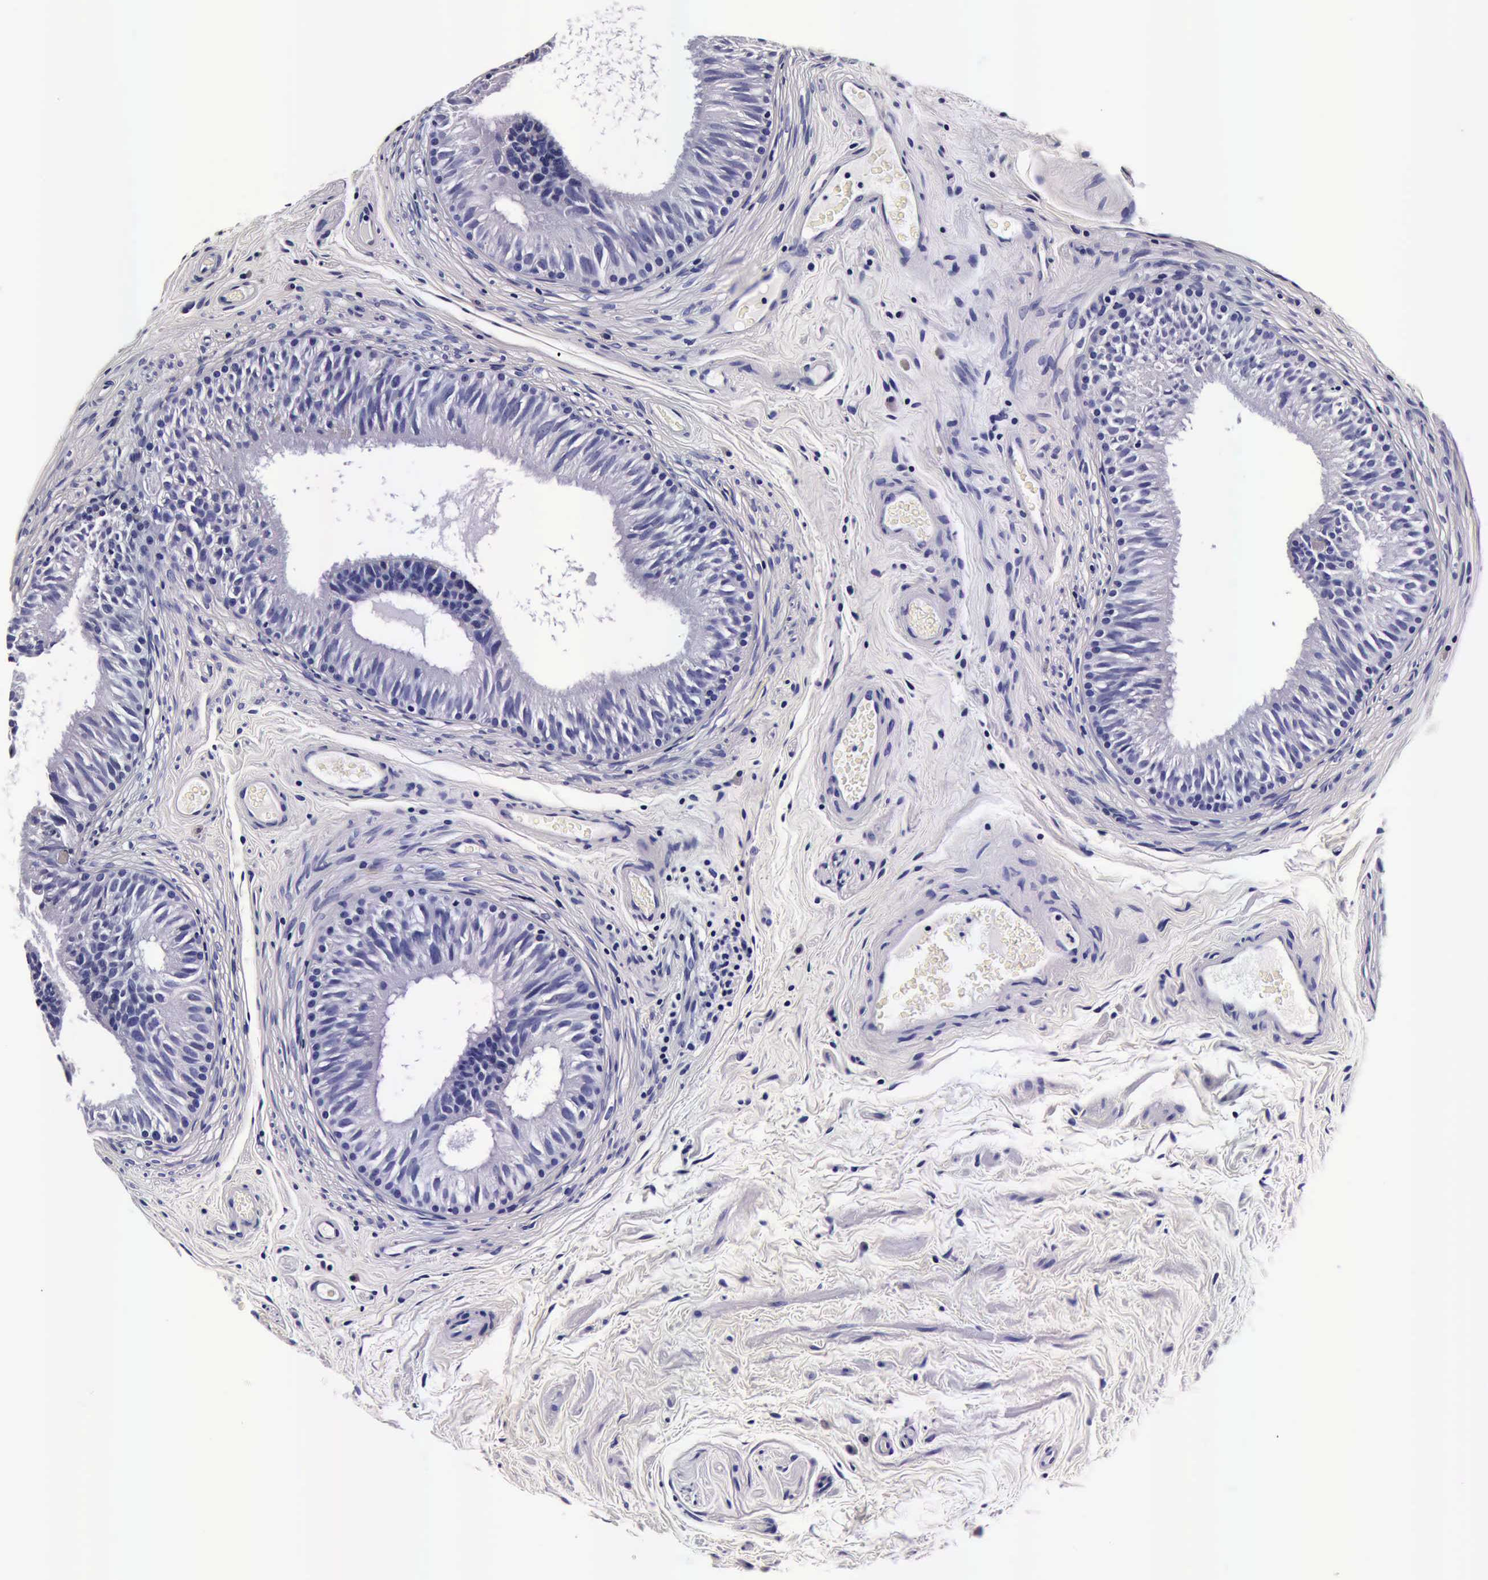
{"staining": {"intensity": "negative", "quantity": "none", "location": "none"}, "tissue": "epididymis", "cell_type": "Glandular cells", "image_type": "normal", "snomed": [{"axis": "morphology", "description": "Normal tissue, NOS"}, {"axis": "topography", "description": "Epididymis"}], "caption": "Glandular cells show no significant protein staining in benign epididymis. (DAB (3,3'-diaminobenzidine) immunohistochemistry (IHC) visualized using brightfield microscopy, high magnification).", "gene": "IAPP", "patient": {"sex": "male", "age": 32}}